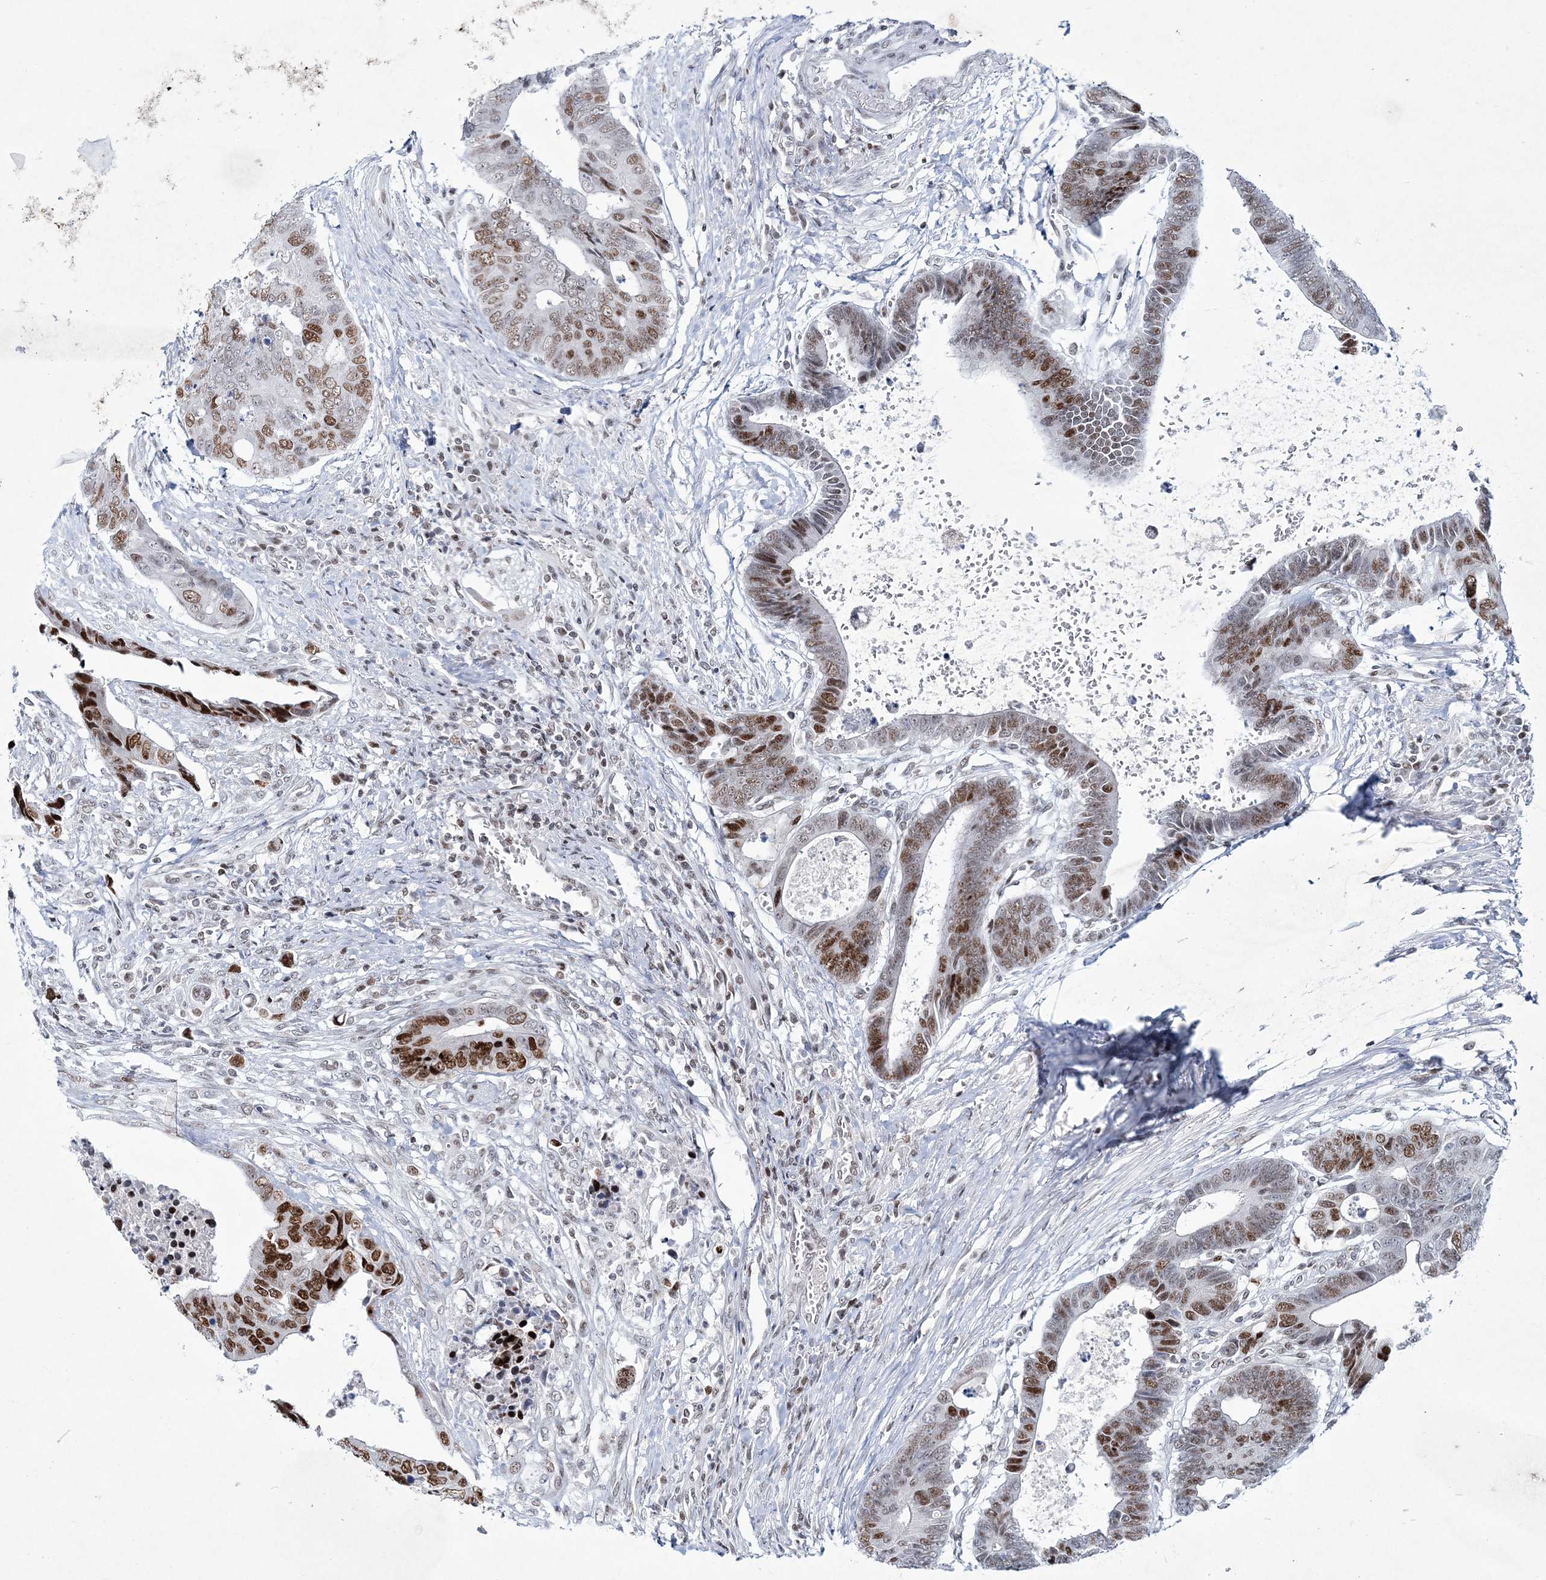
{"staining": {"intensity": "moderate", "quantity": ">75%", "location": "nuclear"}, "tissue": "colorectal cancer", "cell_type": "Tumor cells", "image_type": "cancer", "snomed": [{"axis": "morphology", "description": "Adenocarcinoma, NOS"}, {"axis": "topography", "description": "Rectum"}], "caption": "Colorectal cancer stained with DAB immunohistochemistry (IHC) exhibits medium levels of moderate nuclear expression in approximately >75% of tumor cells.", "gene": "LRRFIP2", "patient": {"sex": "male", "age": 84}}